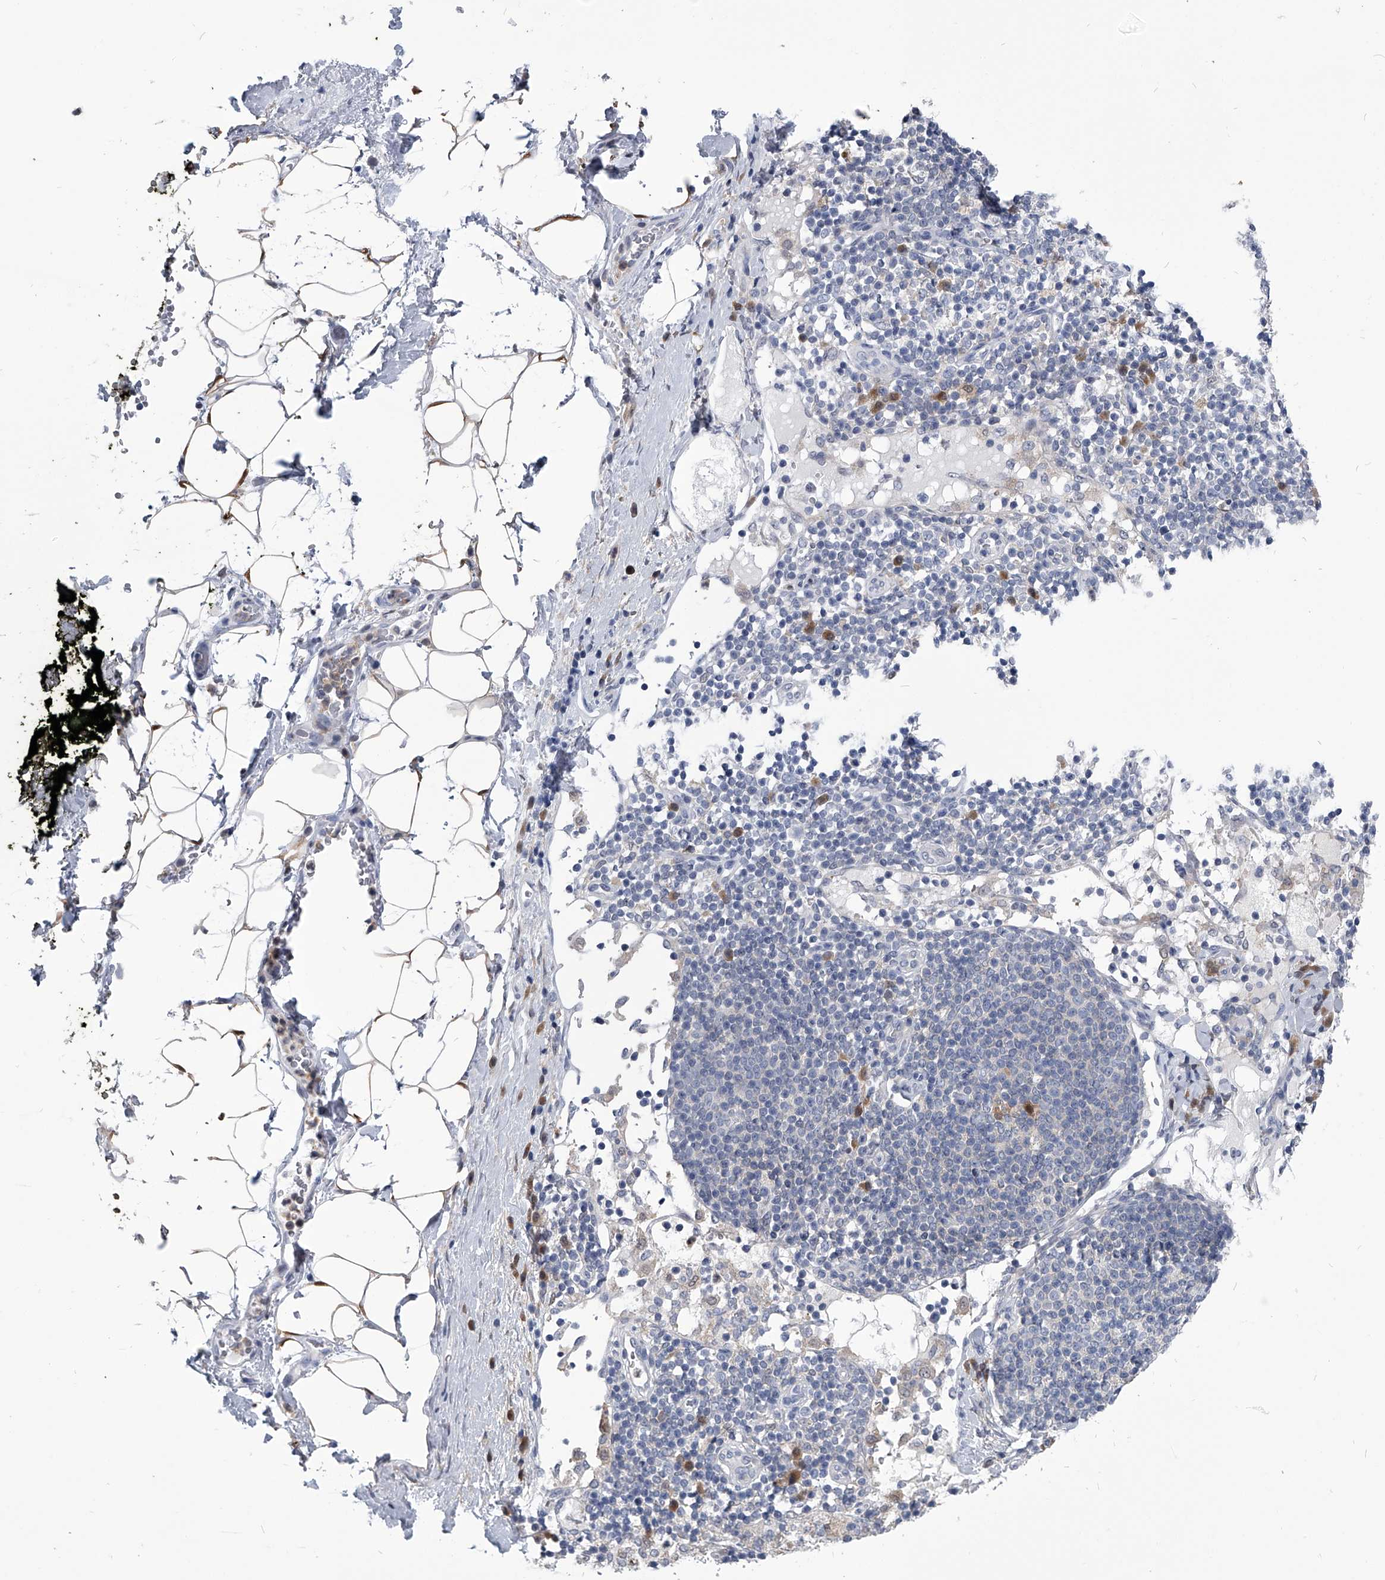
{"staining": {"intensity": "moderate", "quantity": ">75%", "location": "cytoplasmic/membranous"}, "tissue": "adipose tissue", "cell_type": "Adipocytes", "image_type": "normal", "snomed": [{"axis": "morphology", "description": "Normal tissue, NOS"}, {"axis": "morphology", "description": "Adenocarcinoma, NOS"}, {"axis": "topography", "description": "Pancreas"}, {"axis": "topography", "description": "Peripheral nerve tissue"}], "caption": "This histopathology image displays normal adipose tissue stained with IHC to label a protein in brown. The cytoplasmic/membranous of adipocytes show moderate positivity for the protein. Nuclei are counter-stained blue.", "gene": "PDXK", "patient": {"sex": "male", "age": 59}}